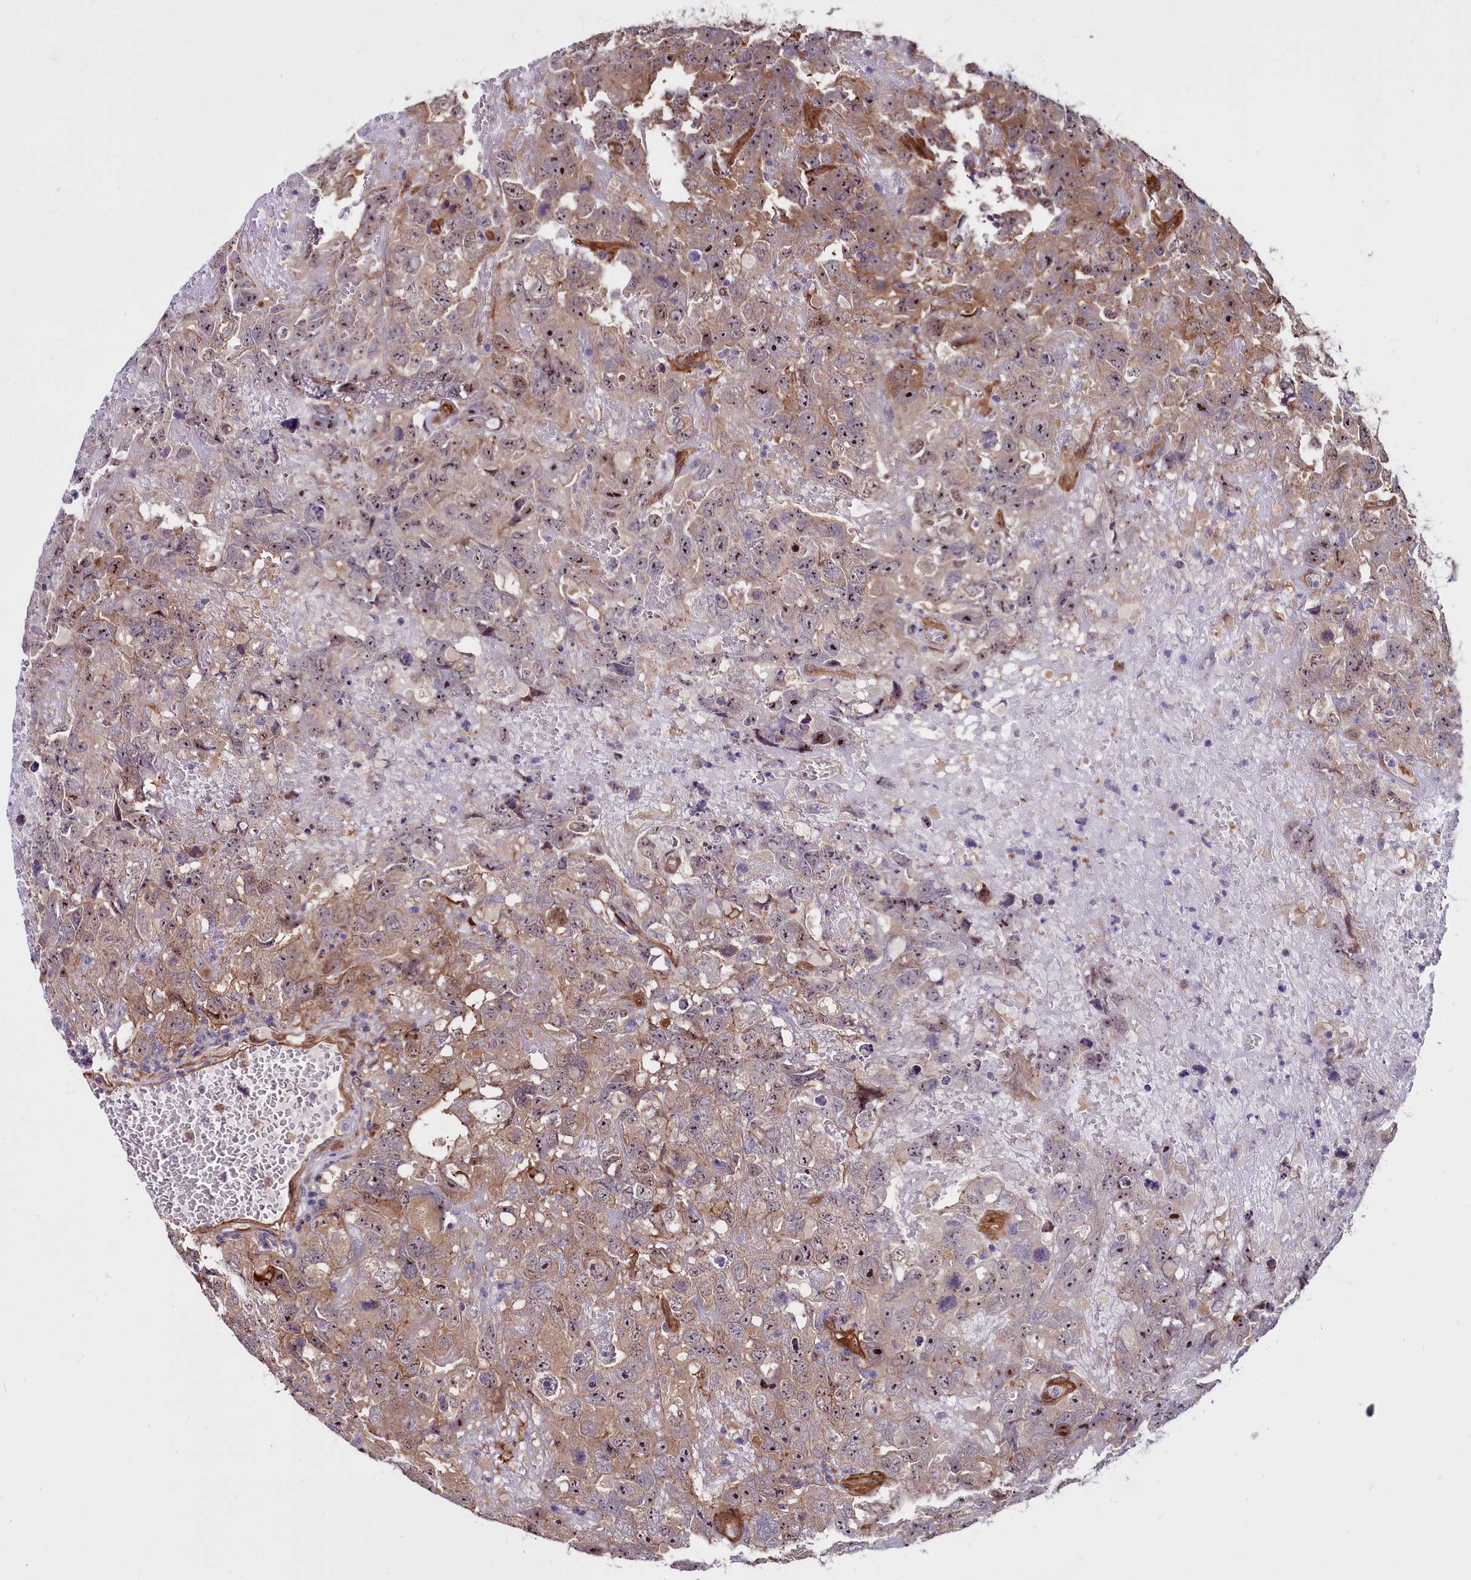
{"staining": {"intensity": "moderate", "quantity": ">75%", "location": "cytoplasmic/membranous,nuclear"}, "tissue": "testis cancer", "cell_type": "Tumor cells", "image_type": "cancer", "snomed": [{"axis": "morphology", "description": "Carcinoma, Embryonal, NOS"}, {"axis": "topography", "description": "Testis"}], "caption": "A brown stain highlights moderate cytoplasmic/membranous and nuclear expression of a protein in human testis cancer tumor cells.", "gene": "BCAR1", "patient": {"sex": "male", "age": 45}}